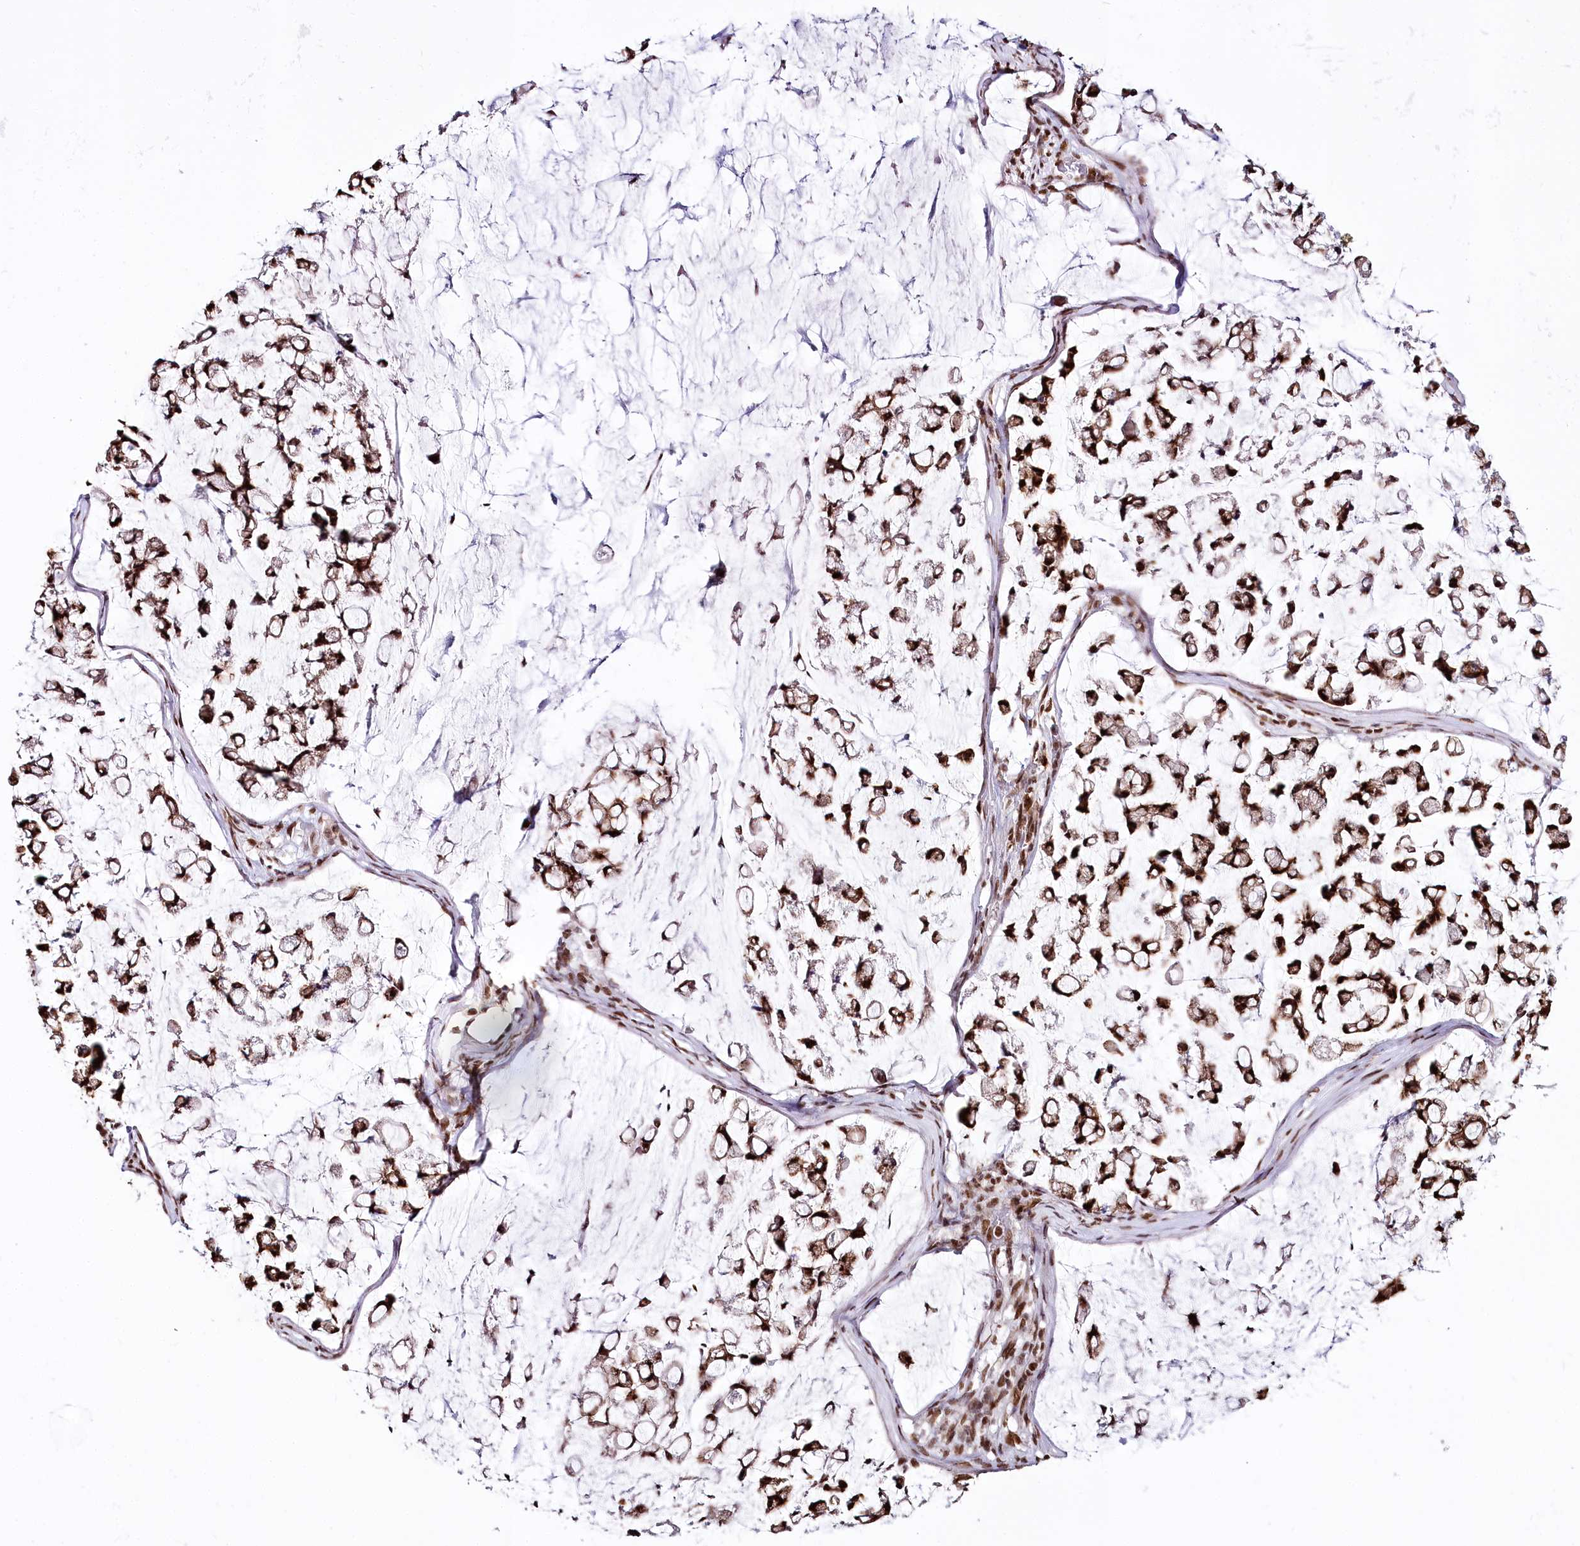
{"staining": {"intensity": "strong", "quantity": ">75%", "location": "cytoplasmic/membranous,nuclear"}, "tissue": "stomach cancer", "cell_type": "Tumor cells", "image_type": "cancer", "snomed": [{"axis": "morphology", "description": "Adenocarcinoma, NOS"}, {"axis": "topography", "description": "Stomach, lower"}], "caption": "The photomicrograph reveals immunohistochemical staining of stomach cancer. There is strong cytoplasmic/membranous and nuclear expression is identified in about >75% of tumor cells. (IHC, brightfield microscopy, high magnification).", "gene": "SMARCE1", "patient": {"sex": "male", "age": 67}}